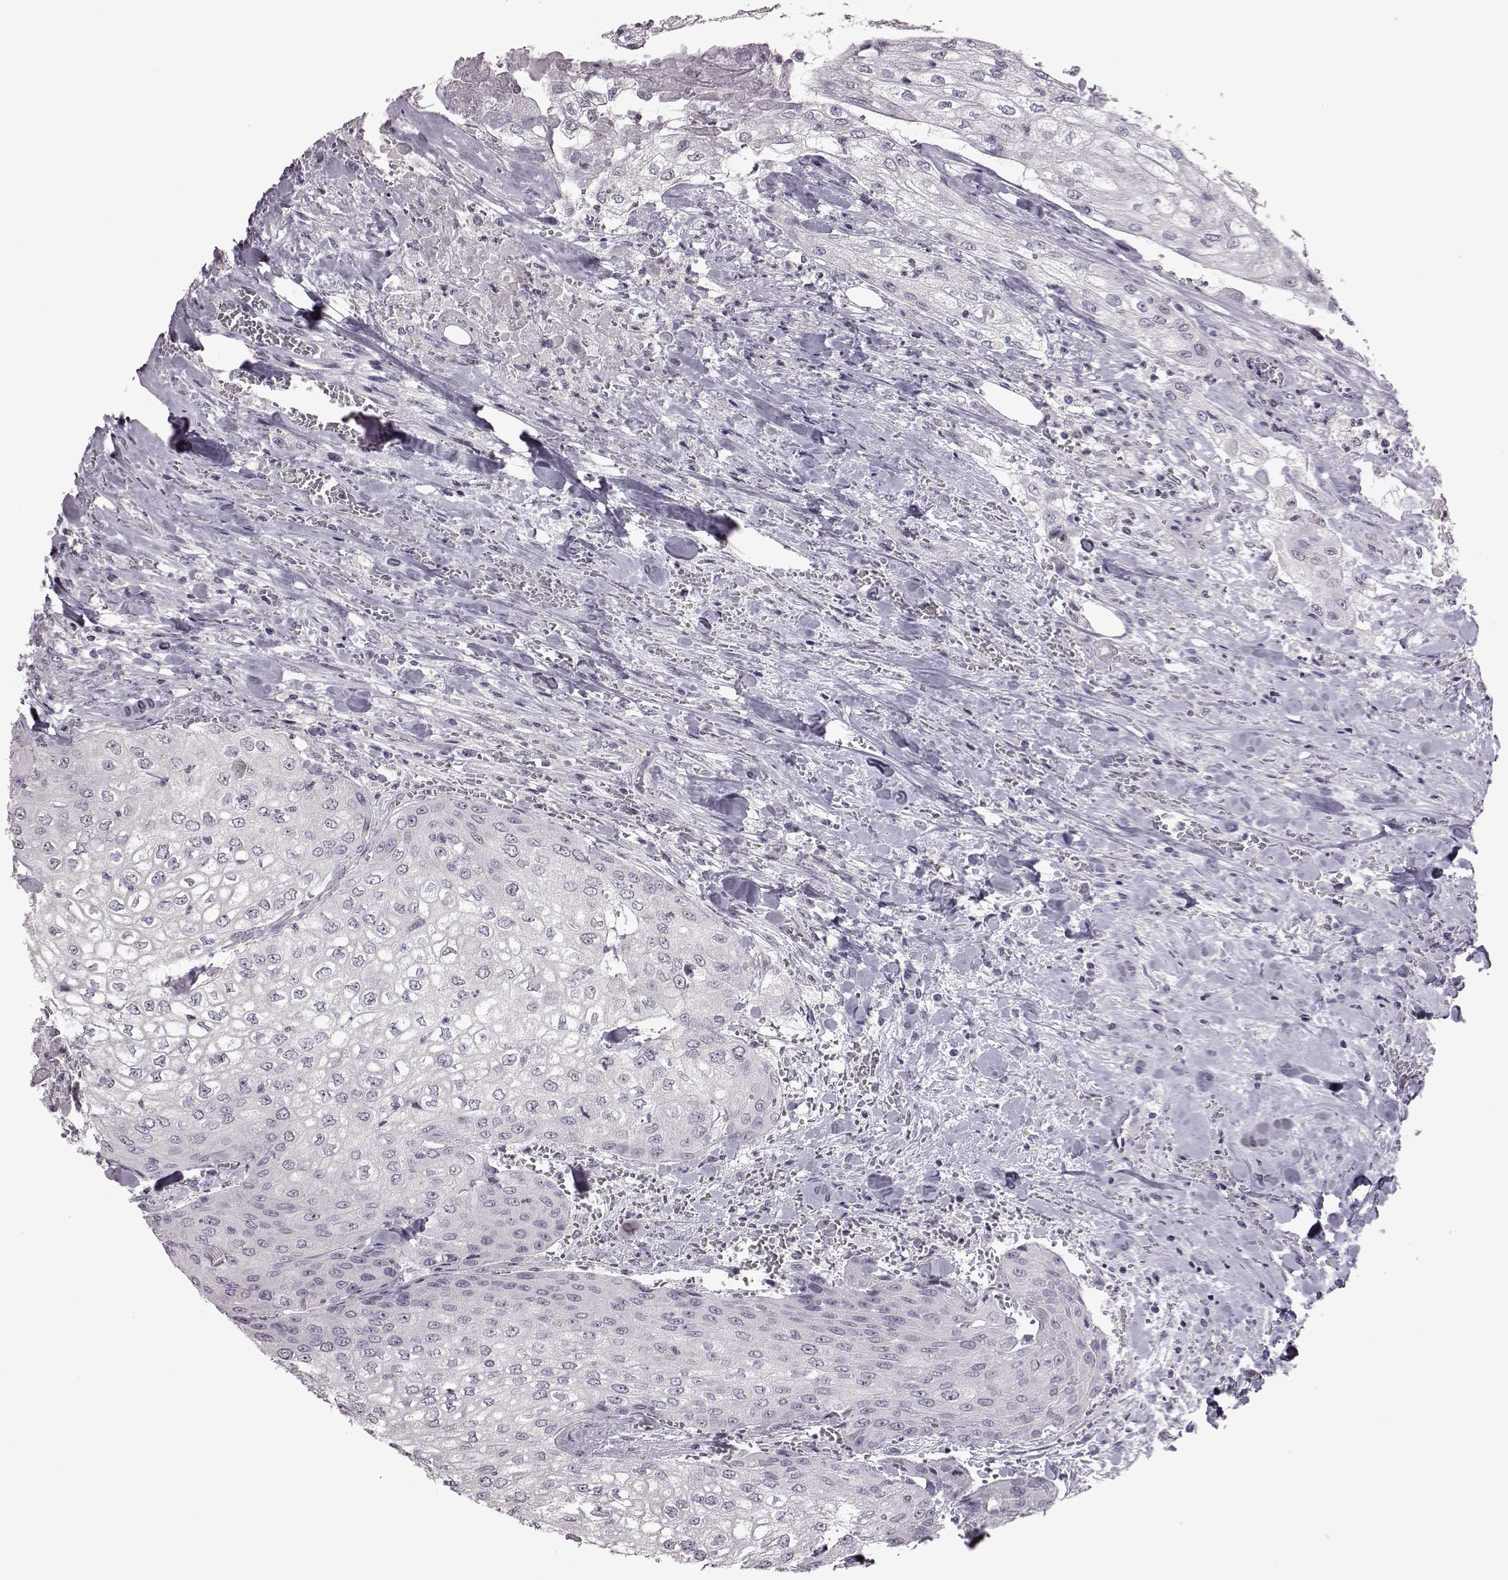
{"staining": {"intensity": "negative", "quantity": "none", "location": "none"}, "tissue": "urothelial cancer", "cell_type": "Tumor cells", "image_type": "cancer", "snomed": [{"axis": "morphology", "description": "Urothelial carcinoma, High grade"}, {"axis": "topography", "description": "Urinary bladder"}], "caption": "A histopathology image of human urothelial cancer is negative for staining in tumor cells.", "gene": "GAL", "patient": {"sex": "male", "age": 62}}